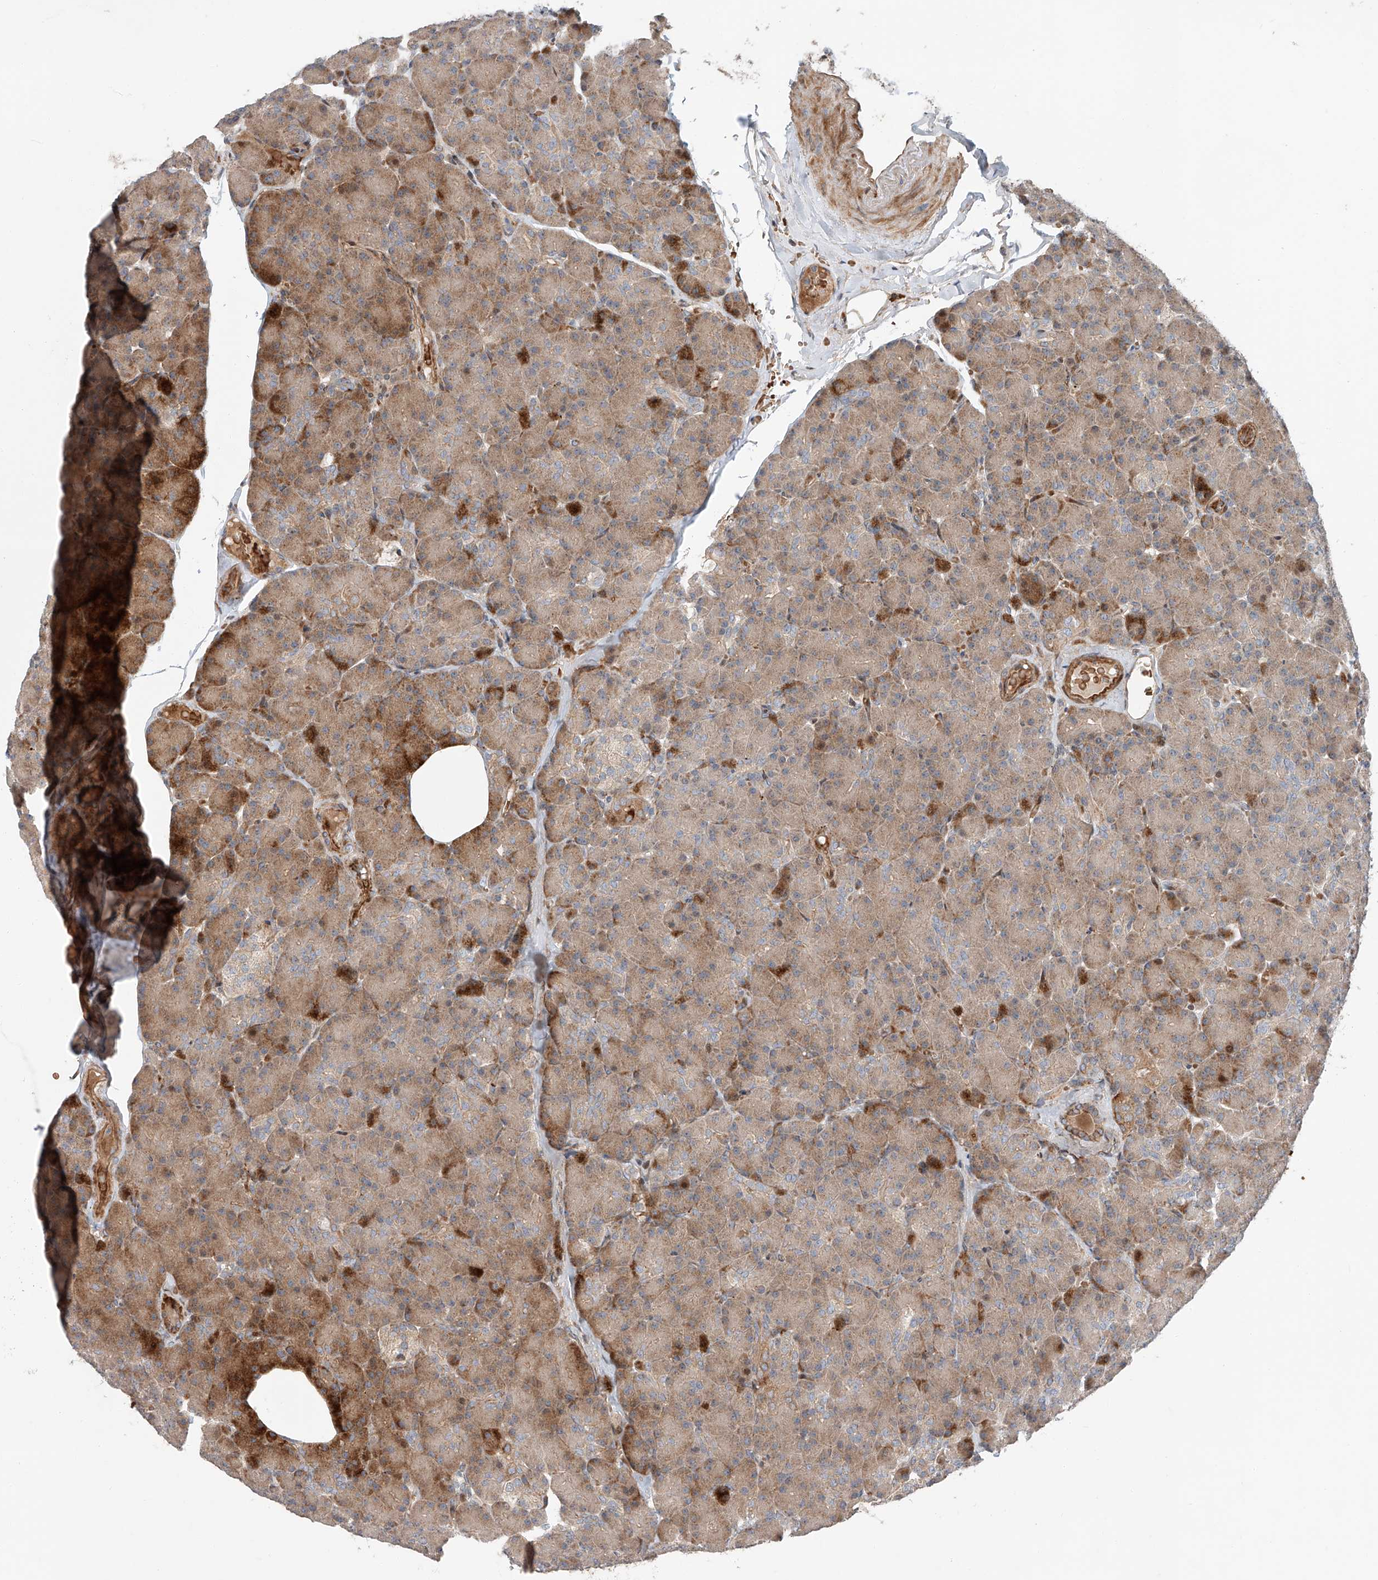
{"staining": {"intensity": "strong", "quantity": "25%-75%", "location": "cytoplasmic/membranous"}, "tissue": "pancreas", "cell_type": "Exocrine glandular cells", "image_type": "normal", "snomed": [{"axis": "morphology", "description": "Normal tissue, NOS"}, {"axis": "topography", "description": "Pancreas"}], "caption": "High-power microscopy captured an IHC micrograph of benign pancreas, revealing strong cytoplasmic/membranous expression in about 25%-75% of exocrine glandular cells.", "gene": "USF3", "patient": {"sex": "female", "age": 43}}